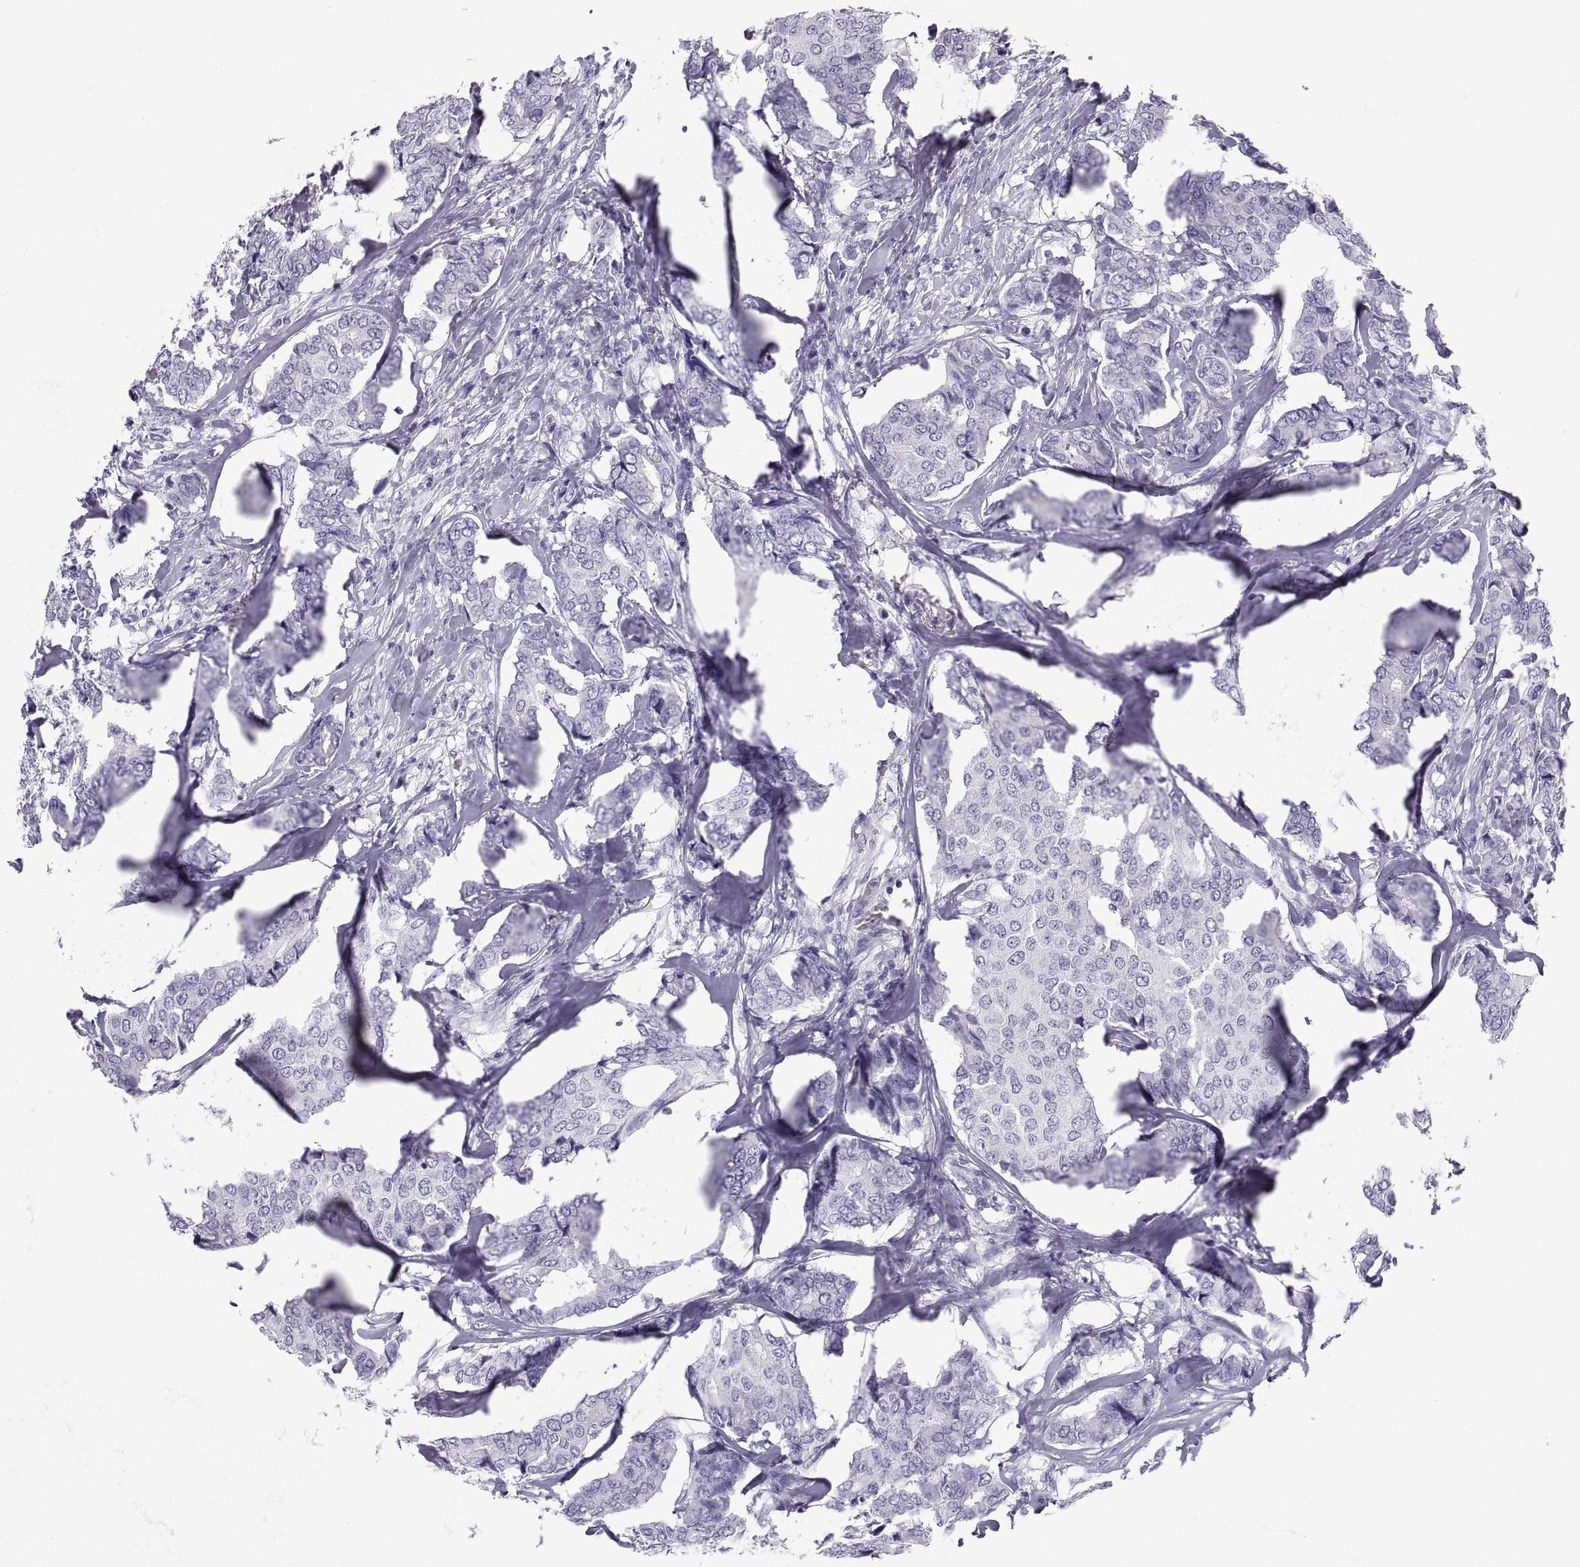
{"staining": {"intensity": "negative", "quantity": "none", "location": "none"}, "tissue": "breast cancer", "cell_type": "Tumor cells", "image_type": "cancer", "snomed": [{"axis": "morphology", "description": "Duct carcinoma"}, {"axis": "topography", "description": "Breast"}], "caption": "A histopathology image of human breast intraductal carcinoma is negative for staining in tumor cells. (Stains: DAB (3,3'-diaminobenzidine) immunohistochemistry with hematoxylin counter stain, Microscopy: brightfield microscopy at high magnification).", "gene": "CT47A10", "patient": {"sex": "female", "age": 75}}